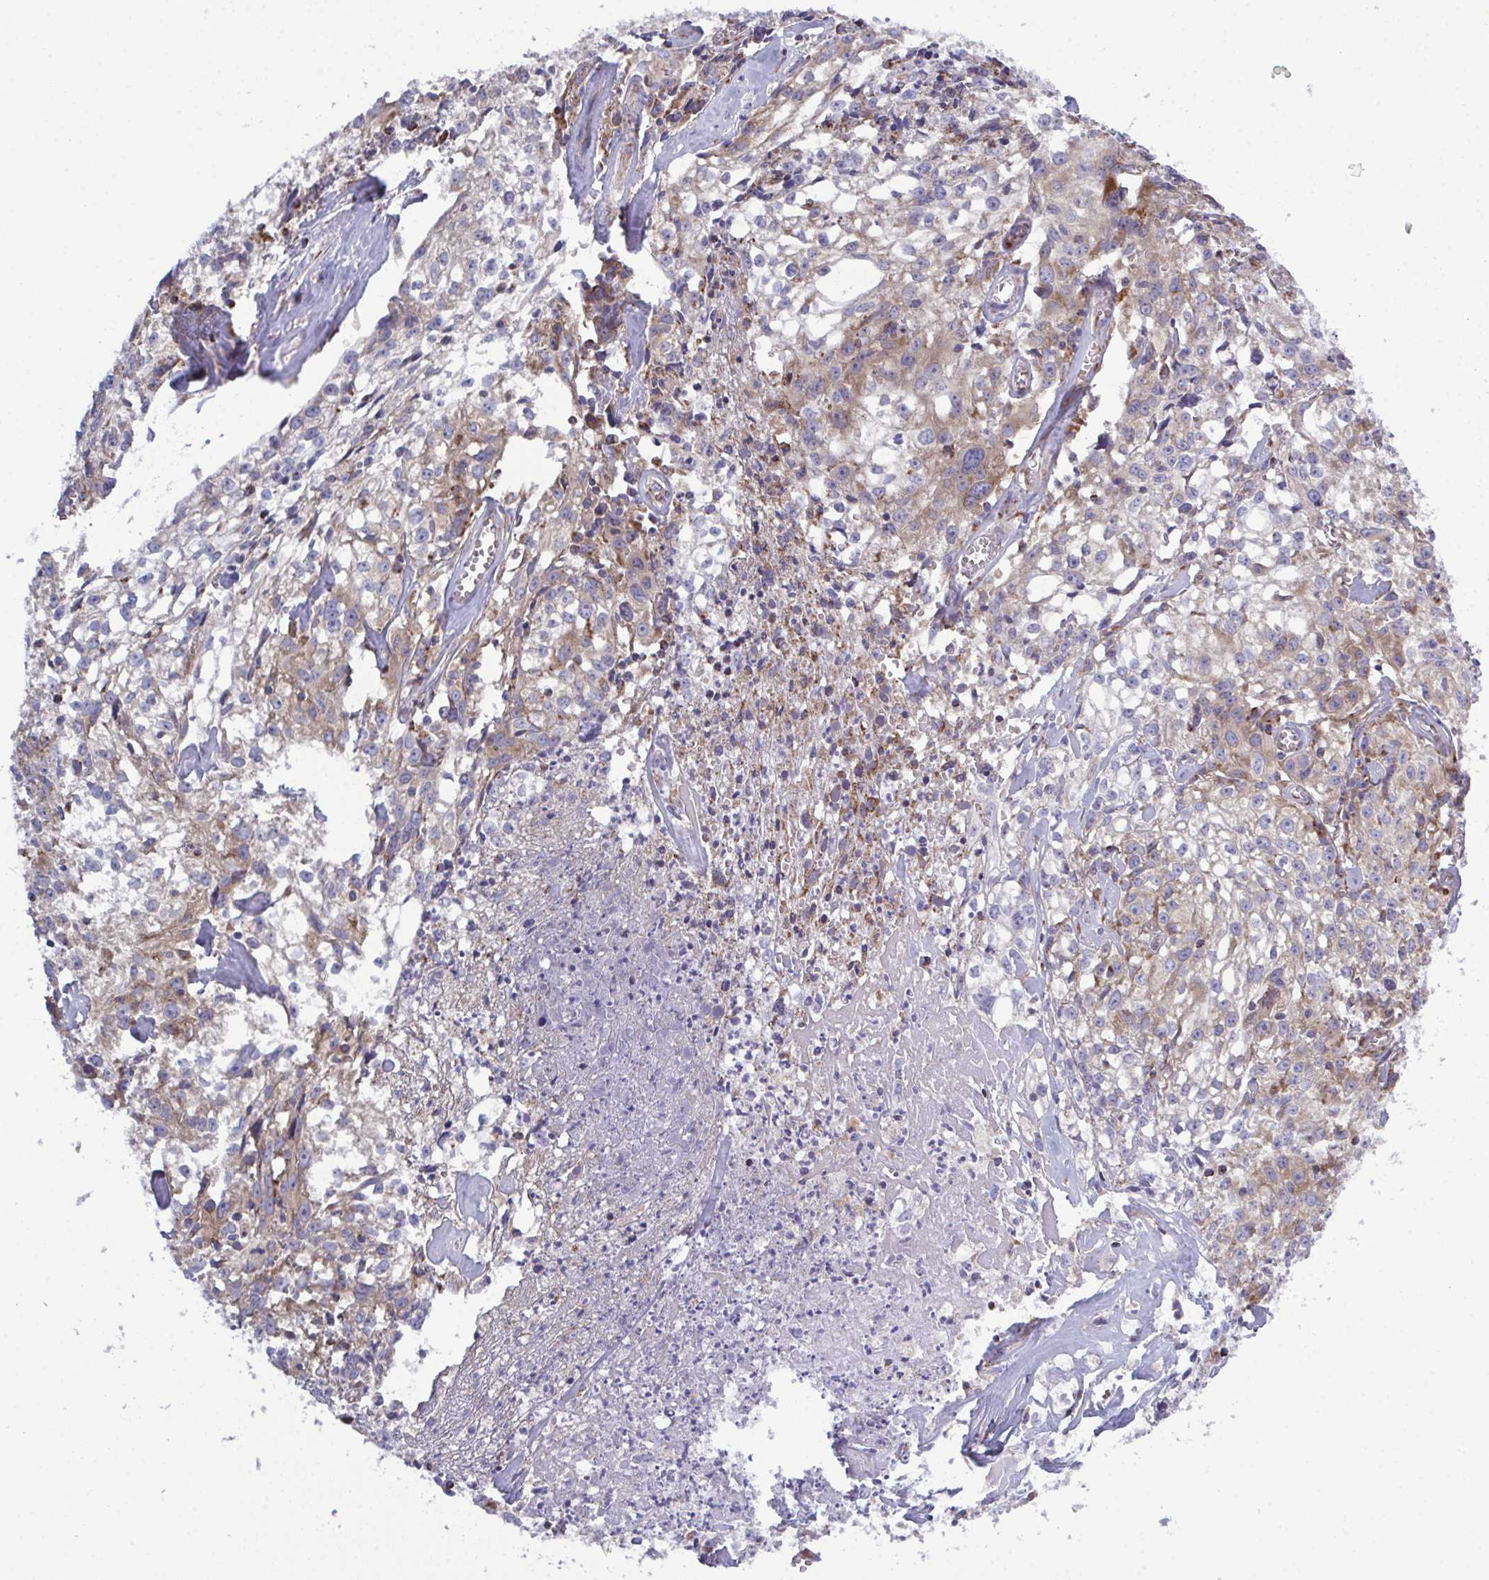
{"staining": {"intensity": "weak", "quantity": "<25%", "location": "cytoplasmic/membranous"}, "tissue": "cervical cancer", "cell_type": "Tumor cells", "image_type": "cancer", "snomed": [{"axis": "morphology", "description": "Squamous cell carcinoma, NOS"}, {"axis": "topography", "description": "Cervix"}], "caption": "Image shows no significant protein staining in tumor cells of cervical cancer (squamous cell carcinoma).", "gene": "CSDE1", "patient": {"sex": "female", "age": 85}}